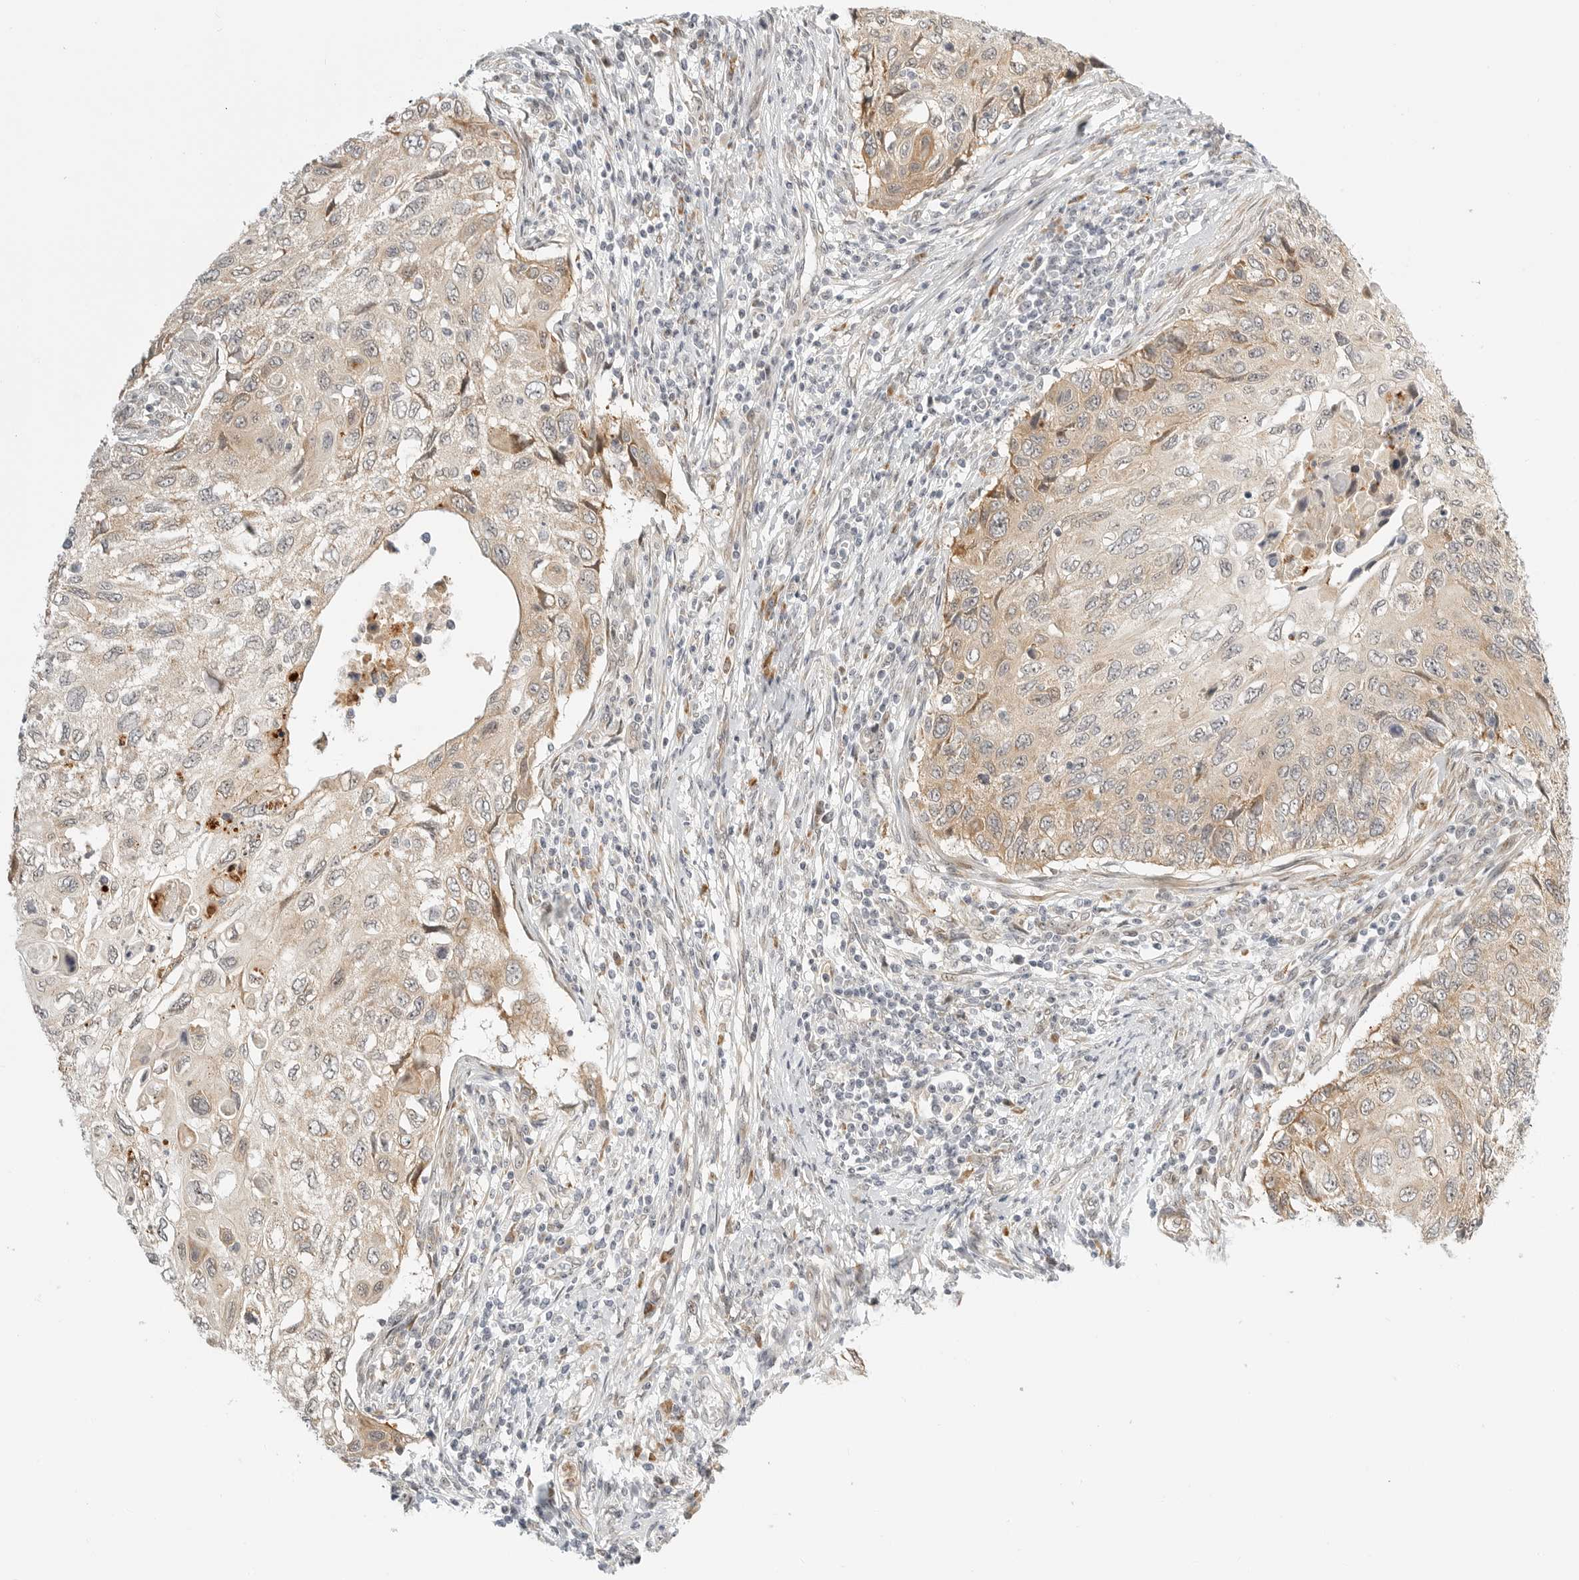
{"staining": {"intensity": "weak", "quantity": ">75%", "location": "cytoplasmic/membranous"}, "tissue": "cervical cancer", "cell_type": "Tumor cells", "image_type": "cancer", "snomed": [{"axis": "morphology", "description": "Squamous cell carcinoma, NOS"}, {"axis": "topography", "description": "Cervix"}], "caption": "Squamous cell carcinoma (cervical) tissue reveals weak cytoplasmic/membranous expression in about >75% of tumor cells, visualized by immunohistochemistry. (DAB (3,3'-diaminobenzidine) IHC with brightfield microscopy, high magnification).", "gene": "DSCC1", "patient": {"sex": "female", "age": 70}}